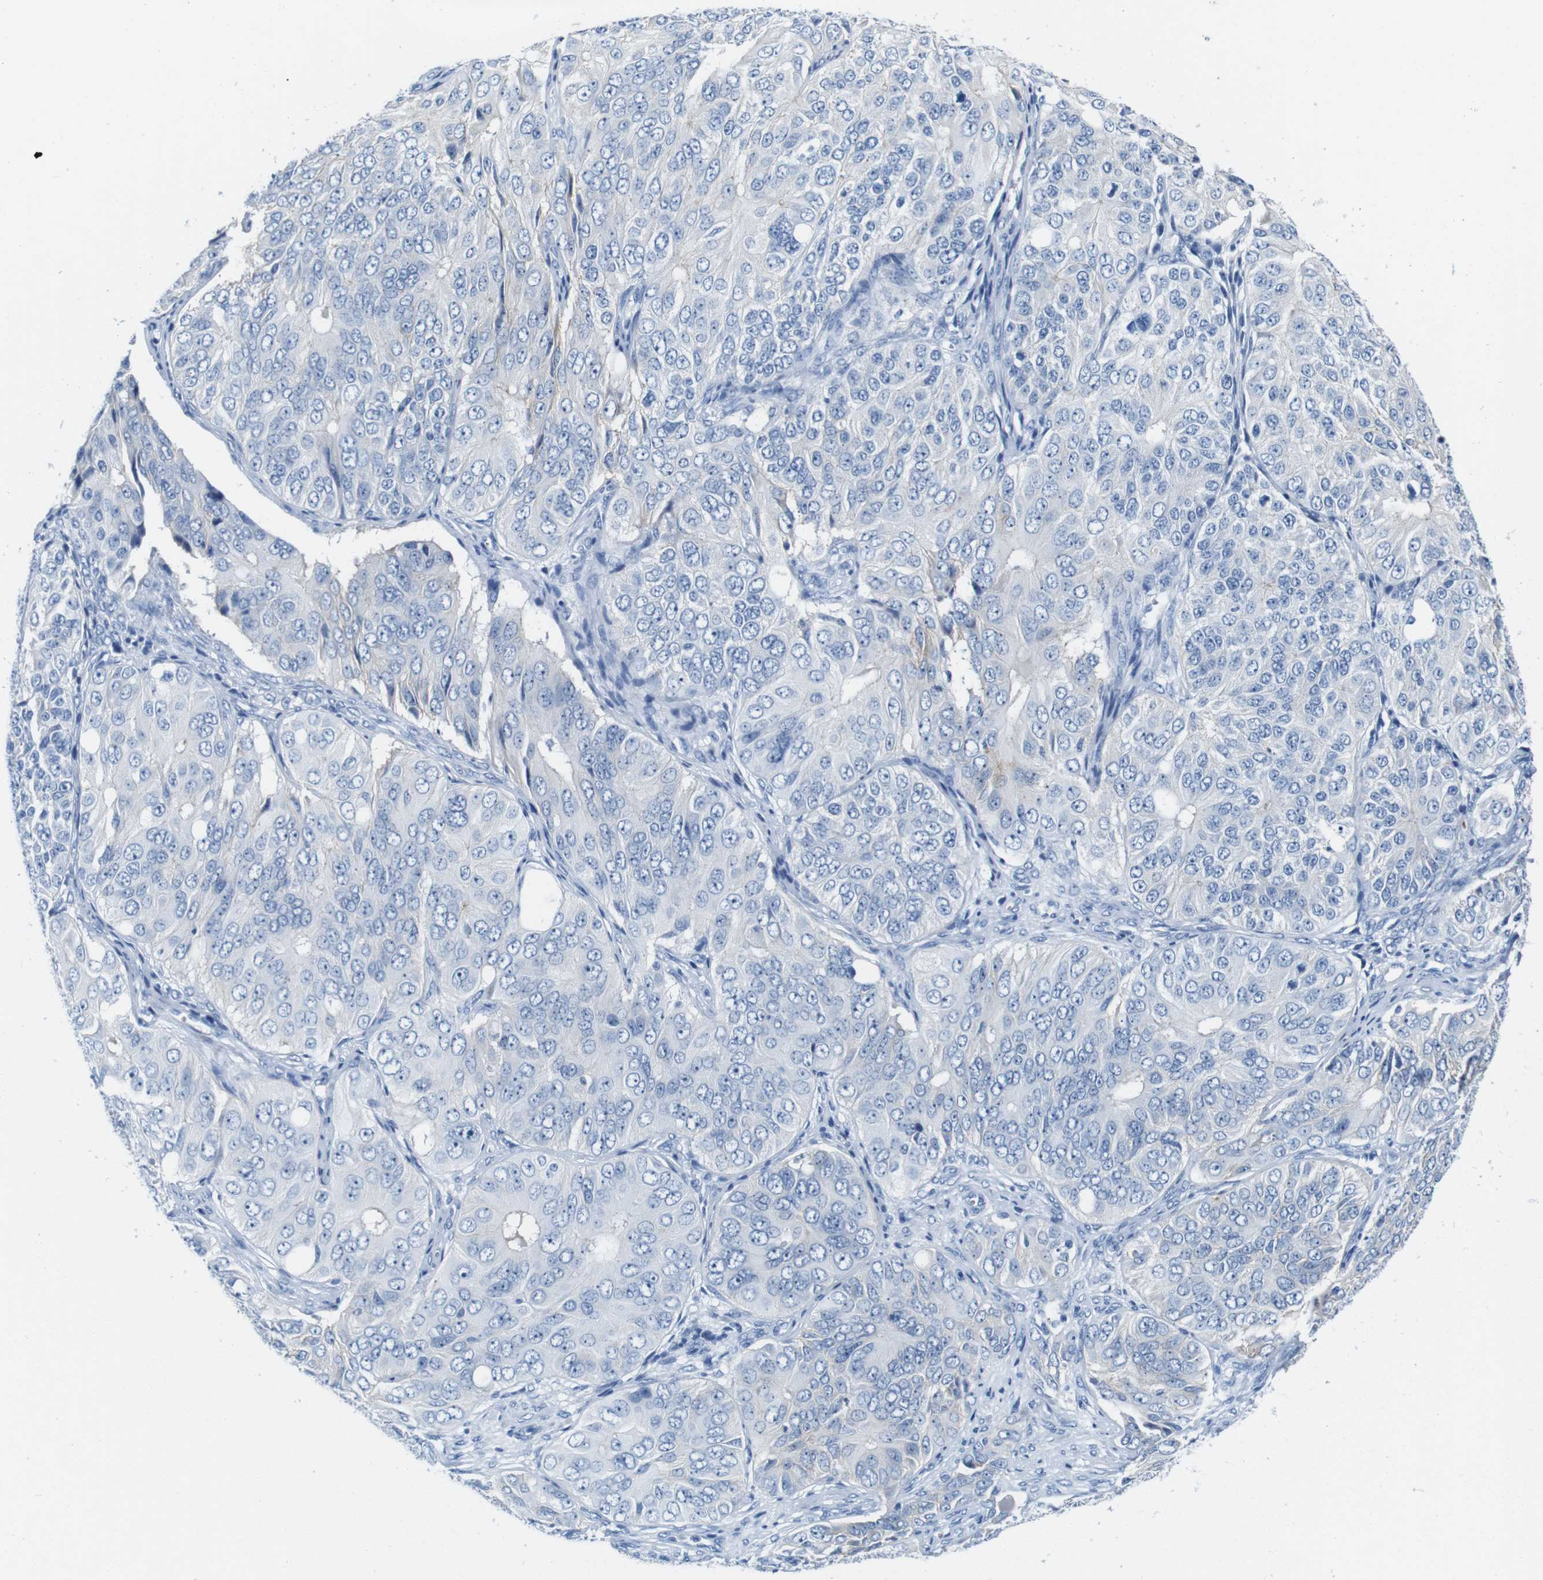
{"staining": {"intensity": "negative", "quantity": "none", "location": "none"}, "tissue": "ovarian cancer", "cell_type": "Tumor cells", "image_type": "cancer", "snomed": [{"axis": "morphology", "description": "Carcinoma, endometroid"}, {"axis": "topography", "description": "Ovary"}], "caption": "Micrograph shows no significant protein positivity in tumor cells of endometroid carcinoma (ovarian).", "gene": "IGSF8", "patient": {"sex": "female", "age": 51}}